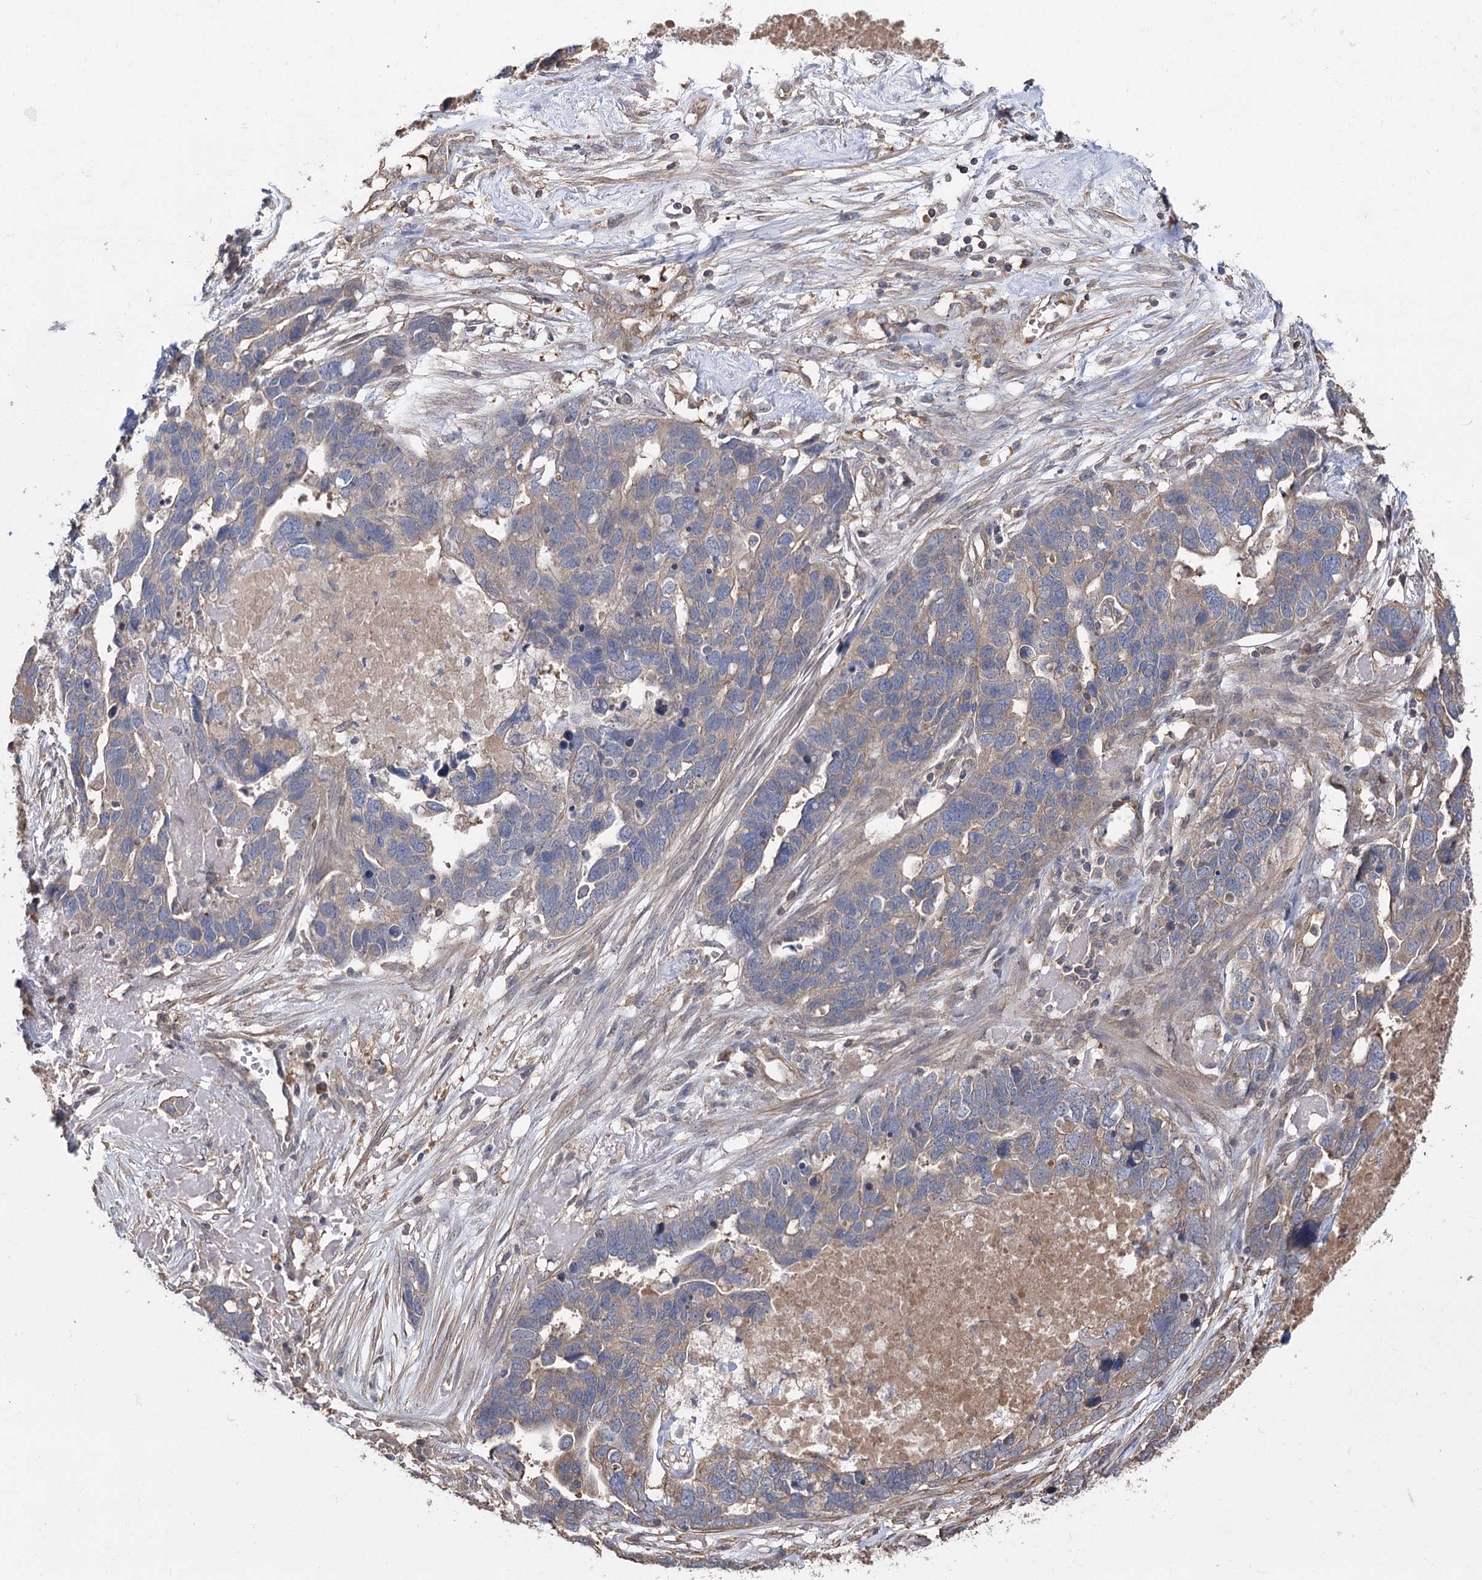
{"staining": {"intensity": "weak", "quantity": "25%-75%", "location": "cytoplasmic/membranous"}, "tissue": "ovarian cancer", "cell_type": "Tumor cells", "image_type": "cancer", "snomed": [{"axis": "morphology", "description": "Cystadenocarcinoma, serous, NOS"}, {"axis": "topography", "description": "Ovary"}], "caption": "This image demonstrates ovarian serous cystadenocarcinoma stained with IHC to label a protein in brown. The cytoplasmic/membranous of tumor cells show weak positivity for the protein. Nuclei are counter-stained blue.", "gene": "LARS2", "patient": {"sex": "female", "age": 54}}